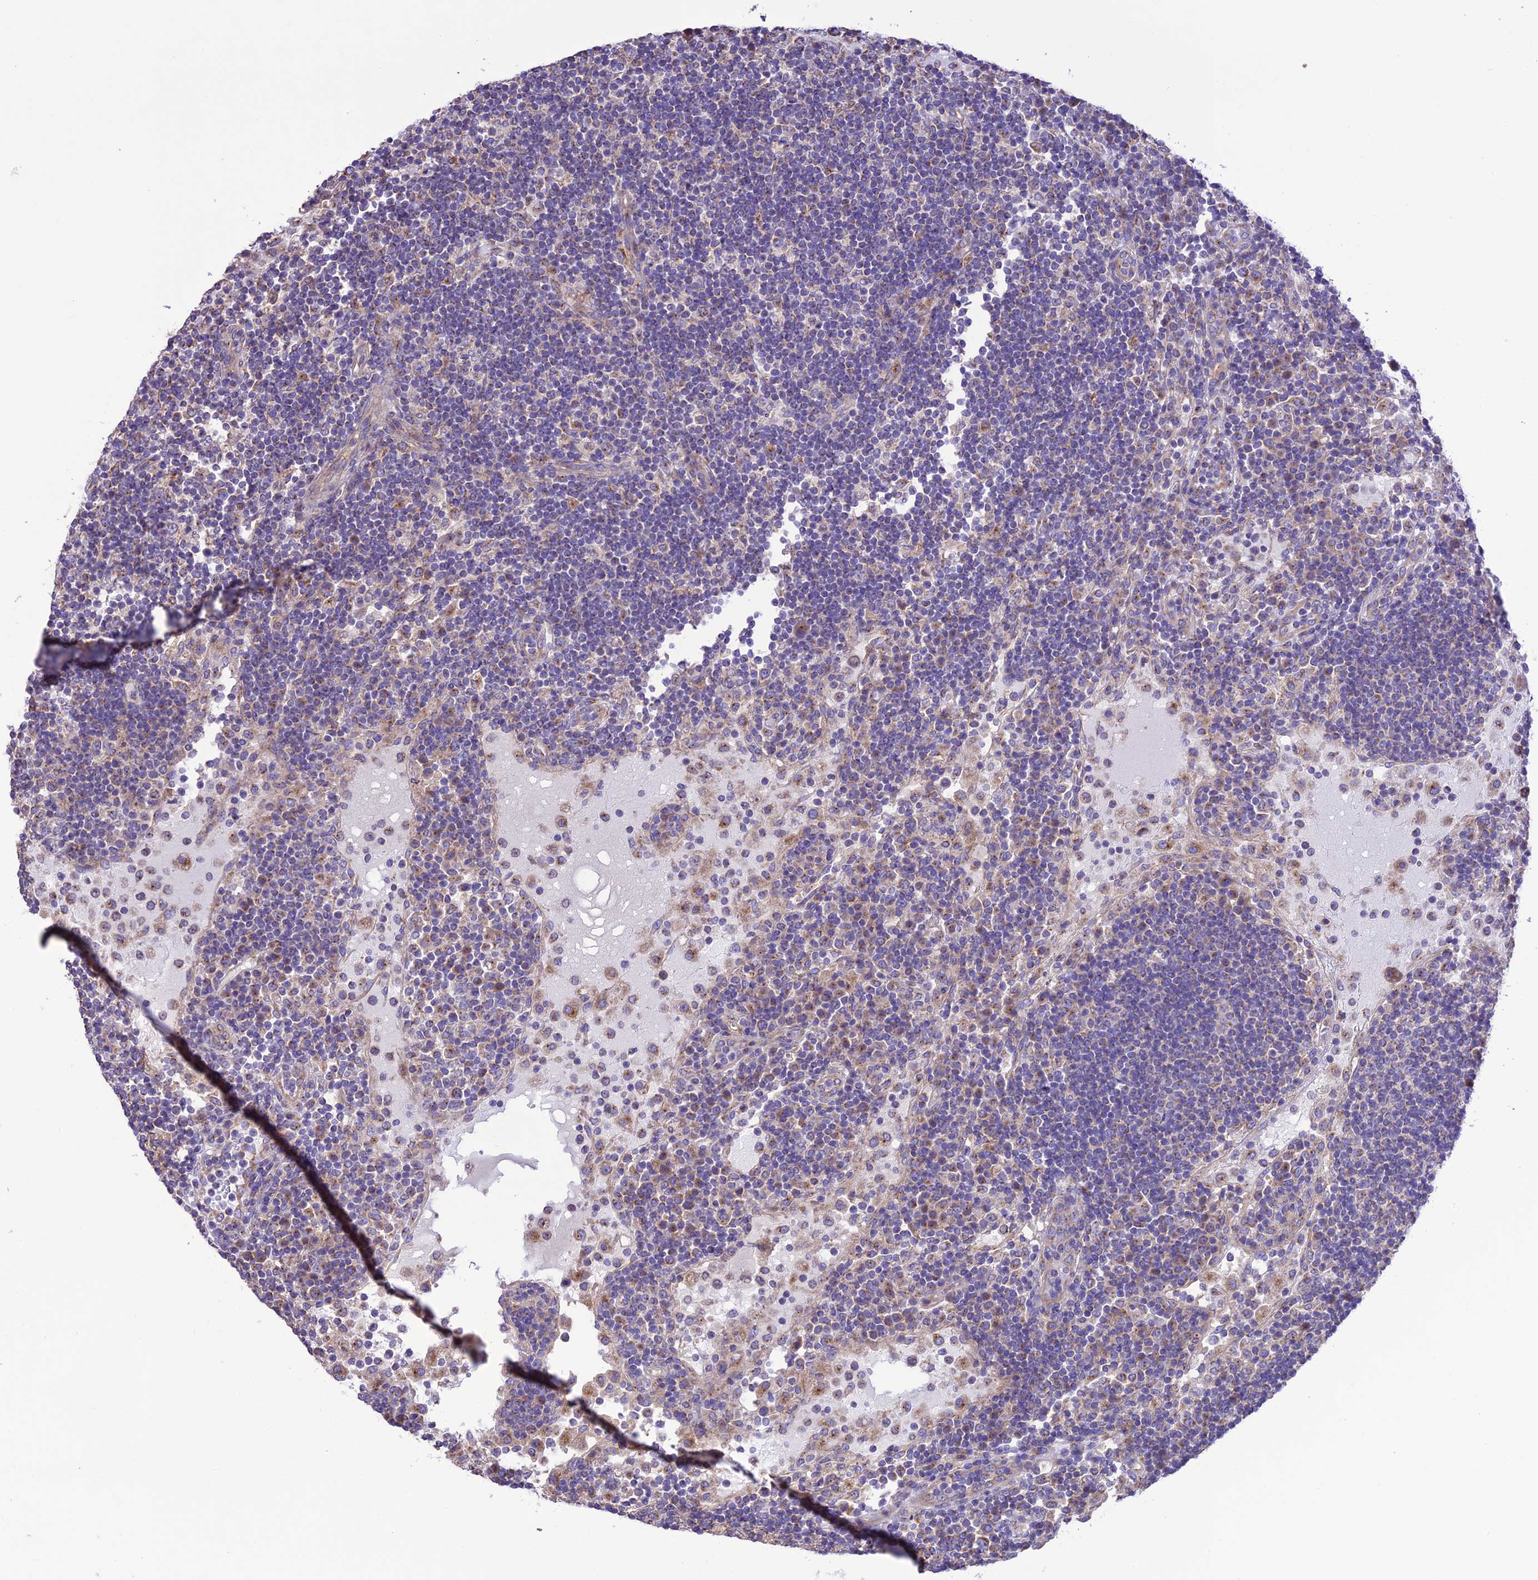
{"staining": {"intensity": "moderate", "quantity": "<25%", "location": "cytoplasmic/membranous"}, "tissue": "lymph node", "cell_type": "Non-germinal center cells", "image_type": "normal", "snomed": [{"axis": "morphology", "description": "Normal tissue, NOS"}, {"axis": "topography", "description": "Lymph node"}], "caption": "Moderate cytoplasmic/membranous positivity is seen in about <25% of non-germinal center cells in benign lymph node. The protein of interest is stained brown, and the nuclei are stained in blue (DAB (3,3'-diaminobenzidine) IHC with brightfield microscopy, high magnification).", "gene": "MAP3K12", "patient": {"sex": "female", "age": 53}}